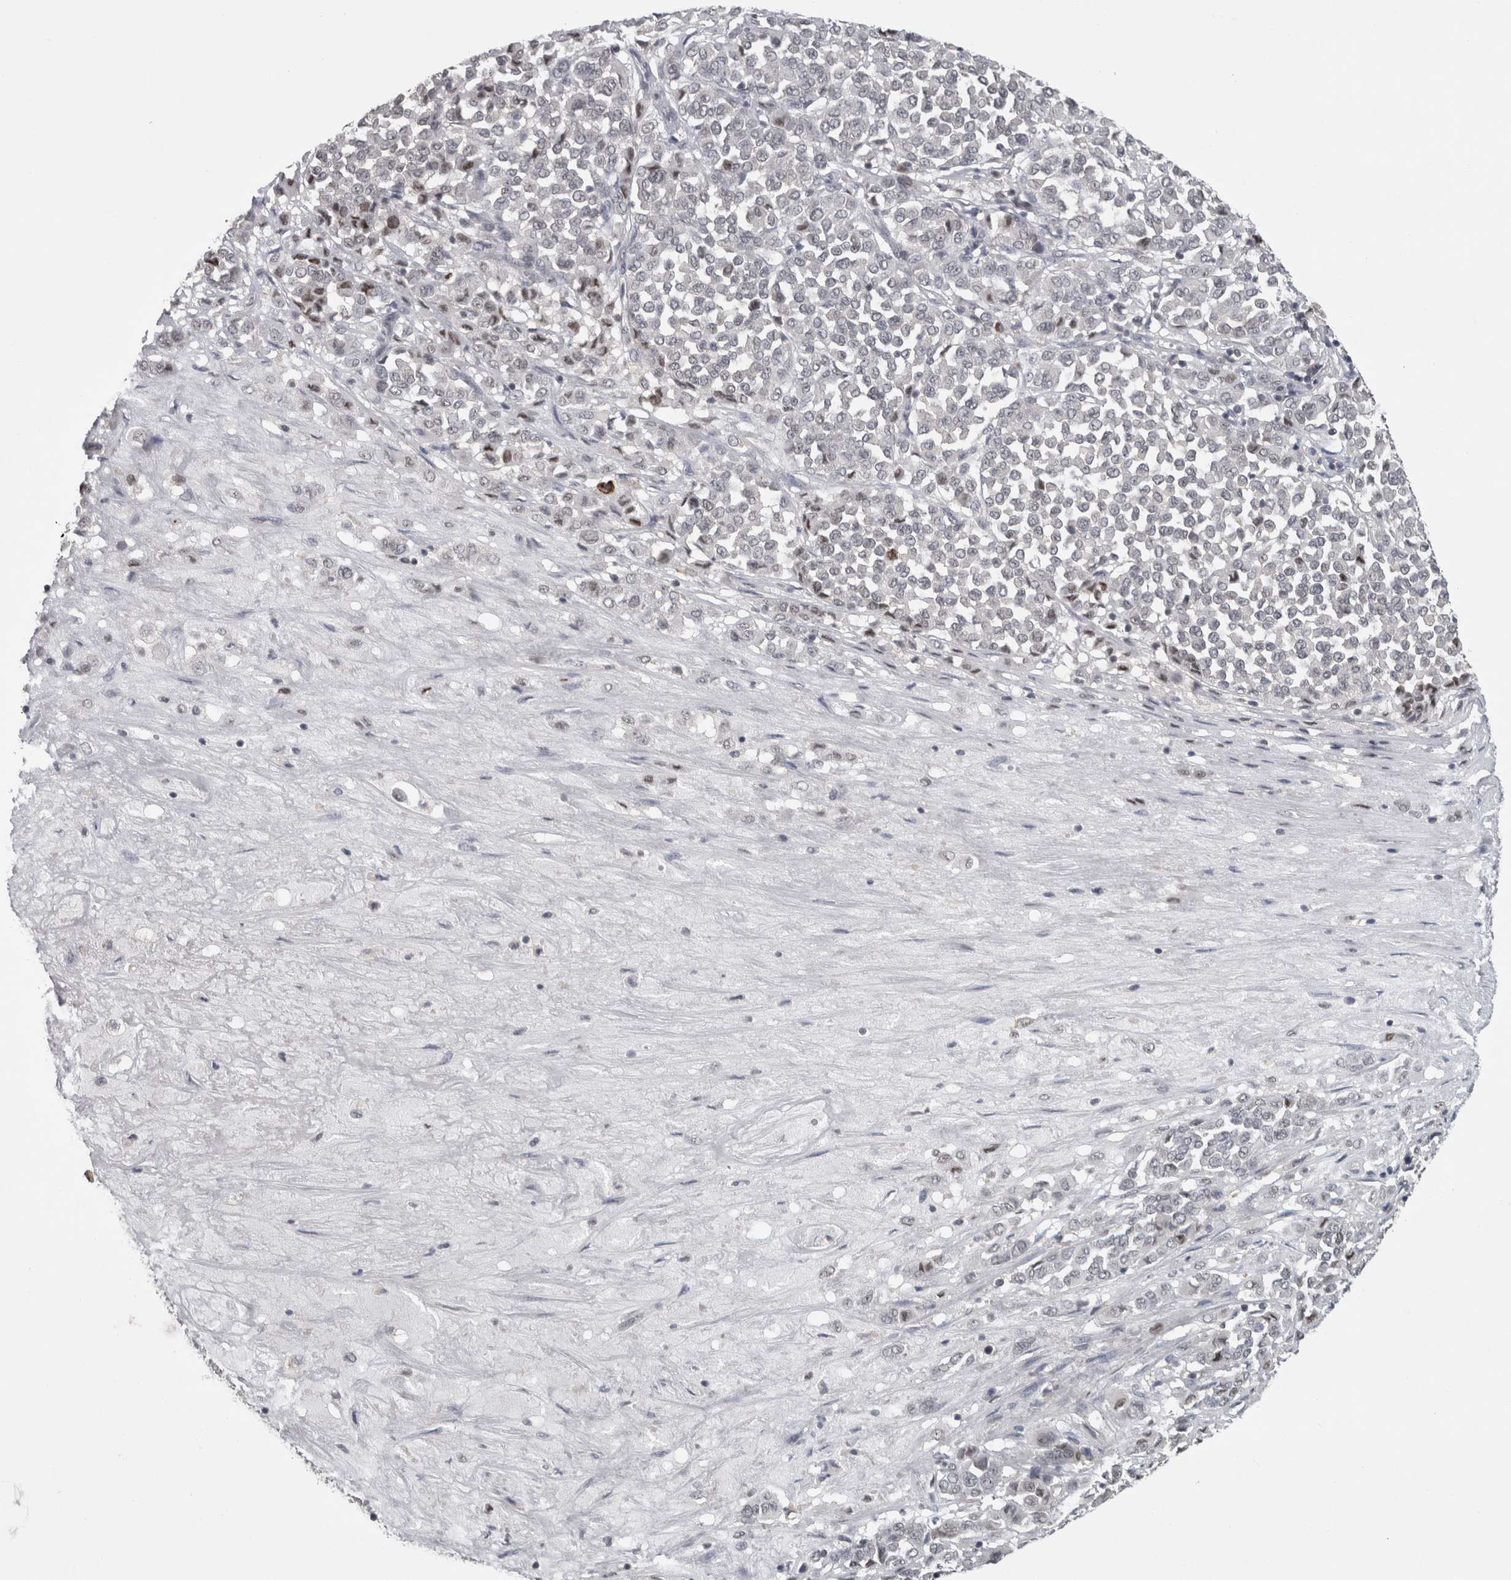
{"staining": {"intensity": "negative", "quantity": "none", "location": "none"}, "tissue": "melanoma", "cell_type": "Tumor cells", "image_type": "cancer", "snomed": [{"axis": "morphology", "description": "Malignant melanoma, Metastatic site"}, {"axis": "topography", "description": "Pancreas"}], "caption": "The histopathology image shows no significant expression in tumor cells of melanoma.", "gene": "RBM28", "patient": {"sex": "female", "age": 30}}